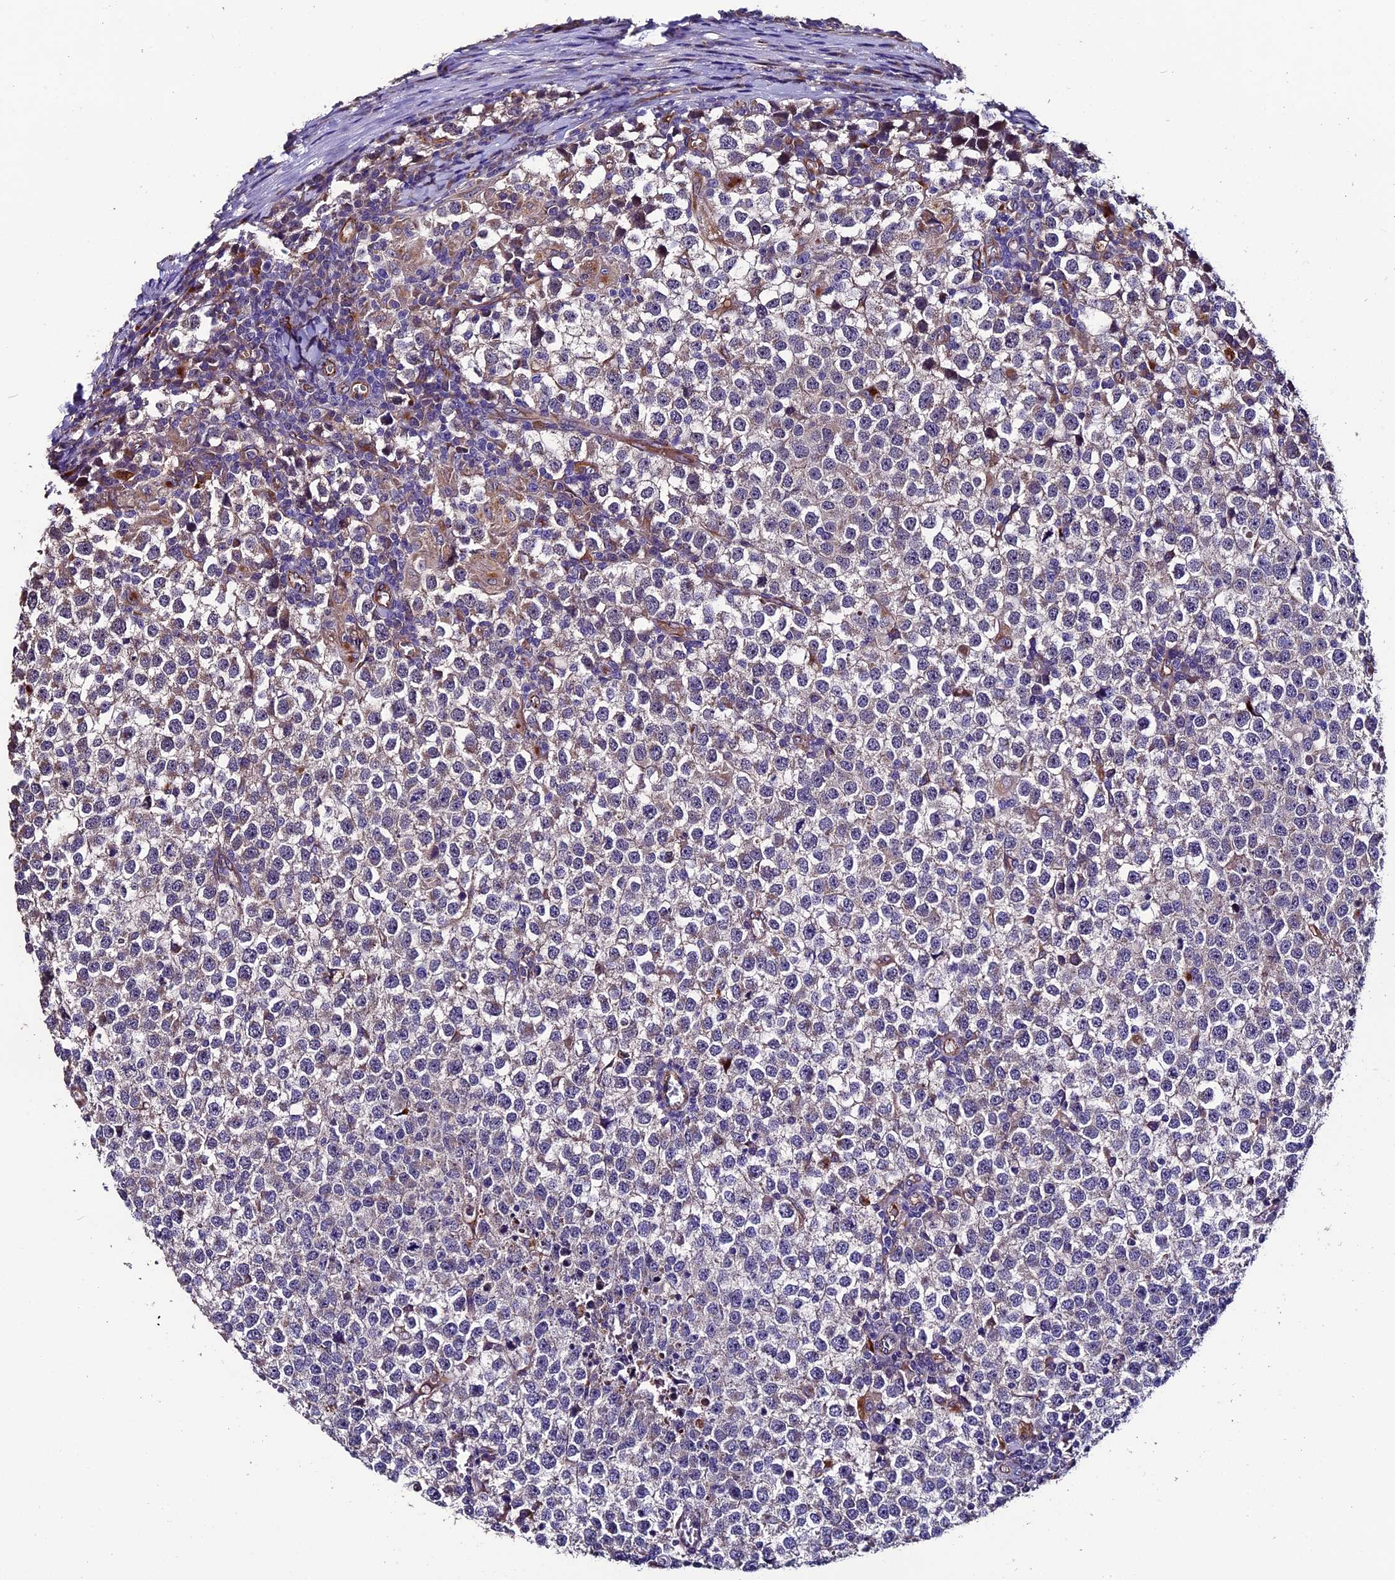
{"staining": {"intensity": "weak", "quantity": "<25%", "location": "cytoplasmic/membranous"}, "tissue": "testis cancer", "cell_type": "Tumor cells", "image_type": "cancer", "snomed": [{"axis": "morphology", "description": "Seminoma, NOS"}, {"axis": "topography", "description": "Testis"}], "caption": "Tumor cells are negative for brown protein staining in testis cancer (seminoma).", "gene": "CLN5", "patient": {"sex": "male", "age": 65}}